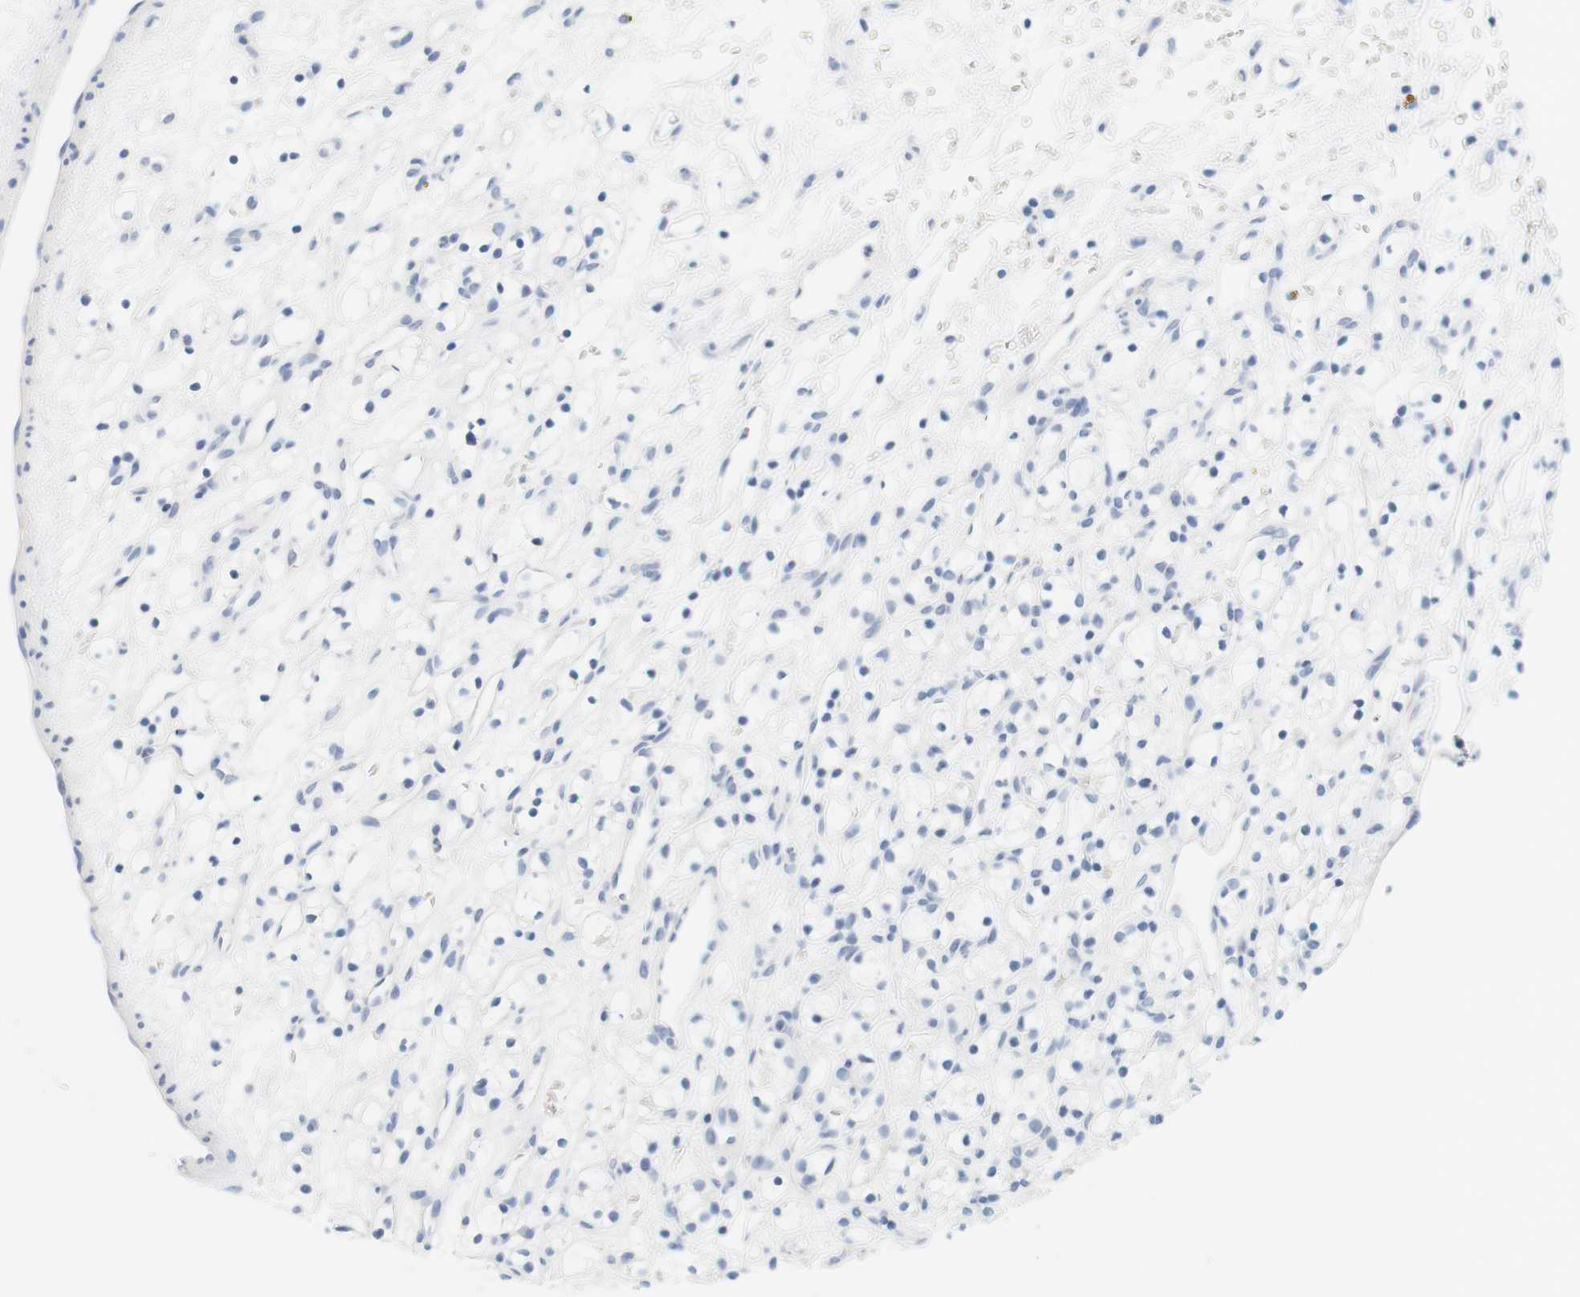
{"staining": {"intensity": "negative", "quantity": "none", "location": "none"}, "tissue": "renal cancer", "cell_type": "Tumor cells", "image_type": "cancer", "snomed": [{"axis": "morphology", "description": "Adenocarcinoma, NOS"}, {"axis": "topography", "description": "Kidney"}], "caption": "IHC of human renal cancer demonstrates no positivity in tumor cells.", "gene": "OPRM1", "patient": {"sex": "female", "age": 60}}